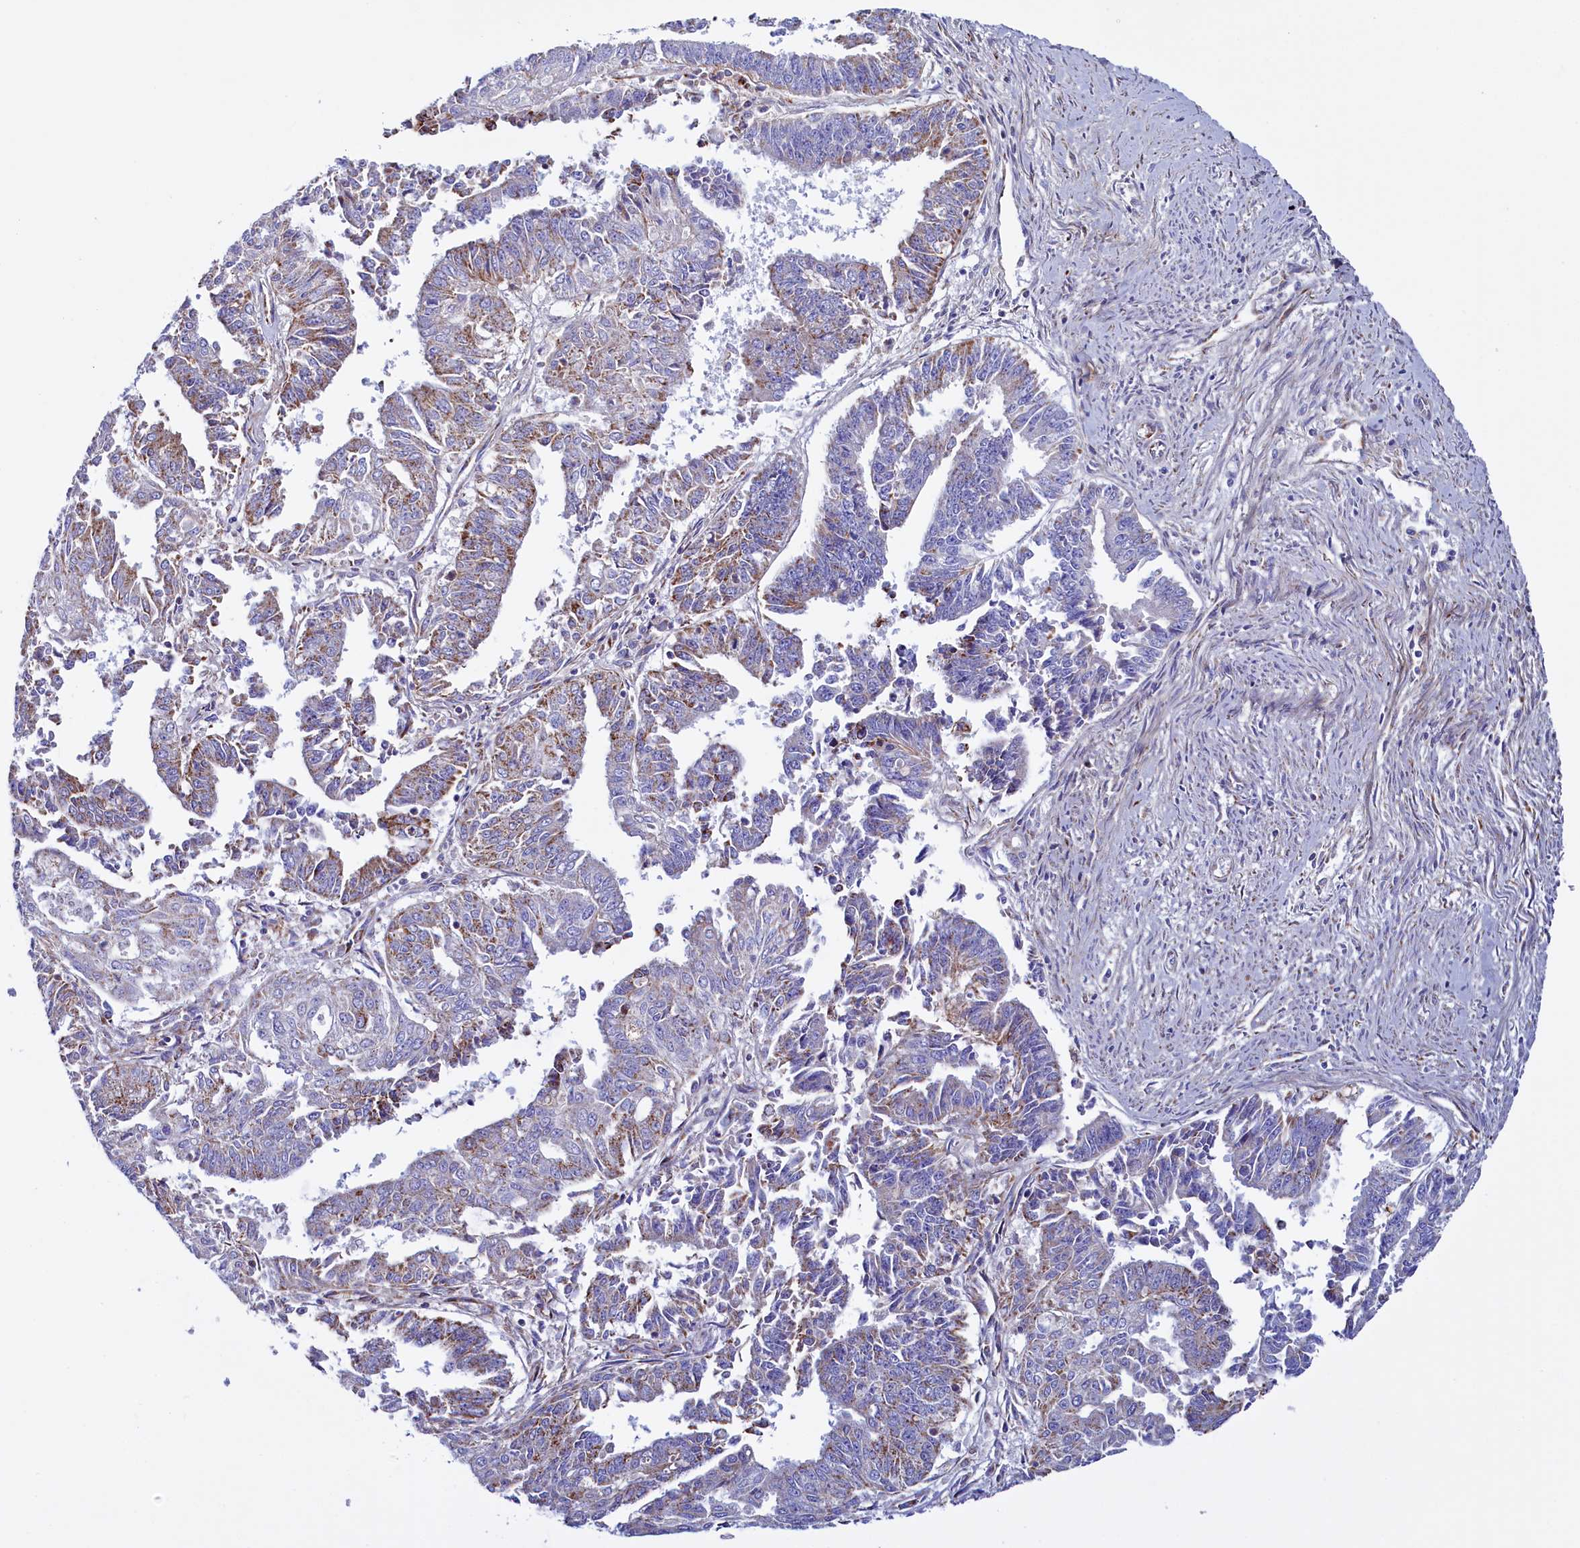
{"staining": {"intensity": "moderate", "quantity": "25%-75%", "location": "cytoplasmic/membranous"}, "tissue": "endometrial cancer", "cell_type": "Tumor cells", "image_type": "cancer", "snomed": [{"axis": "morphology", "description": "Adenocarcinoma, NOS"}, {"axis": "topography", "description": "Endometrium"}], "caption": "Immunohistochemical staining of human endometrial adenocarcinoma demonstrates moderate cytoplasmic/membranous protein staining in approximately 25%-75% of tumor cells. (DAB (3,3'-diaminobenzidine) IHC with brightfield microscopy, high magnification).", "gene": "SLC39A3", "patient": {"sex": "female", "age": 73}}